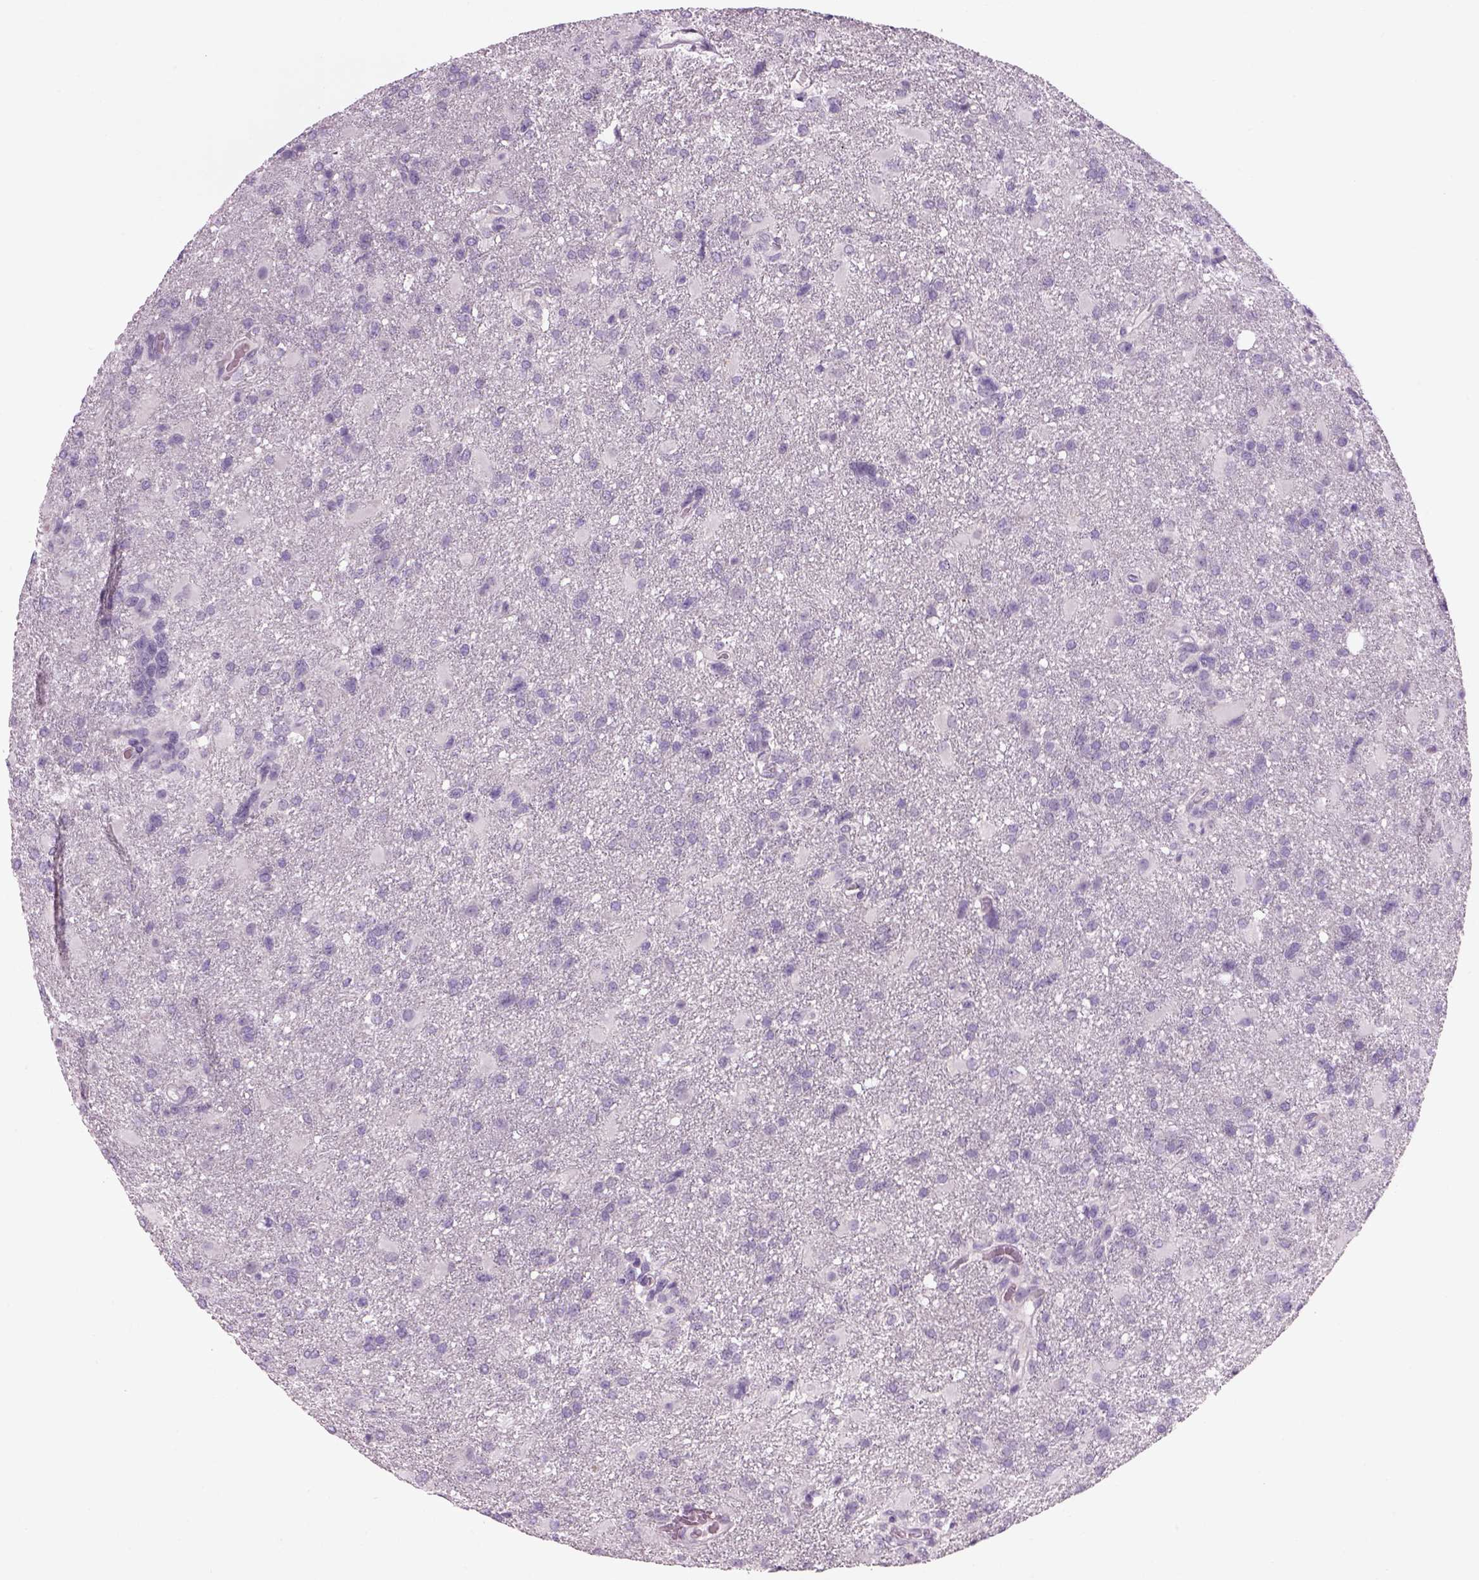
{"staining": {"intensity": "negative", "quantity": "none", "location": "none"}, "tissue": "glioma", "cell_type": "Tumor cells", "image_type": "cancer", "snomed": [{"axis": "morphology", "description": "Glioma, malignant, High grade"}, {"axis": "topography", "description": "Brain"}], "caption": "Malignant glioma (high-grade) was stained to show a protein in brown. There is no significant positivity in tumor cells.", "gene": "MDH1B", "patient": {"sex": "male", "age": 68}}